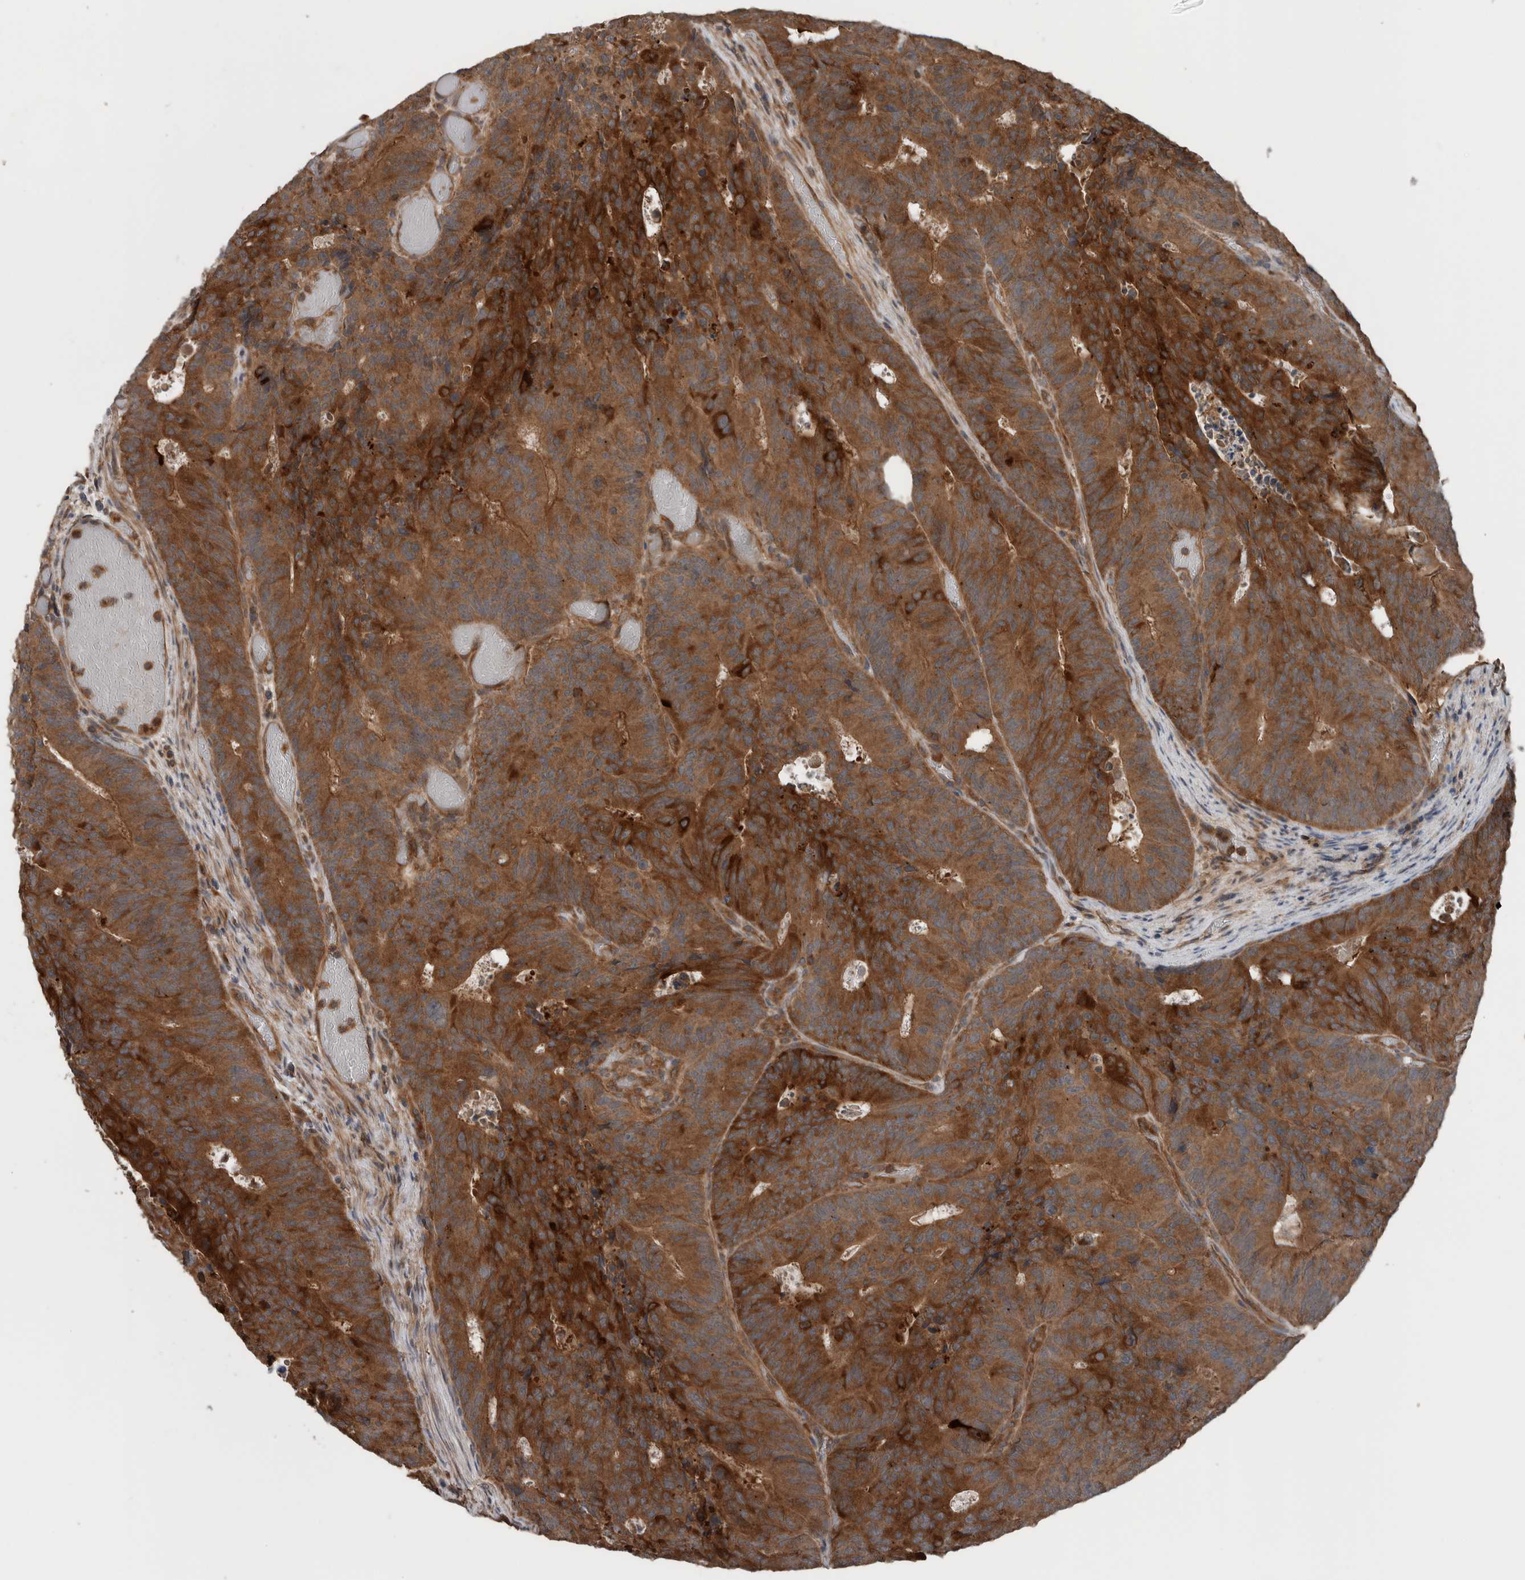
{"staining": {"intensity": "strong", "quantity": ">75%", "location": "cytoplasmic/membranous"}, "tissue": "colorectal cancer", "cell_type": "Tumor cells", "image_type": "cancer", "snomed": [{"axis": "morphology", "description": "Adenocarcinoma, NOS"}, {"axis": "topography", "description": "Colon"}], "caption": "Immunohistochemical staining of colorectal cancer (adenocarcinoma) reveals high levels of strong cytoplasmic/membranous protein expression in about >75% of tumor cells.", "gene": "RIOK3", "patient": {"sex": "male", "age": 87}}